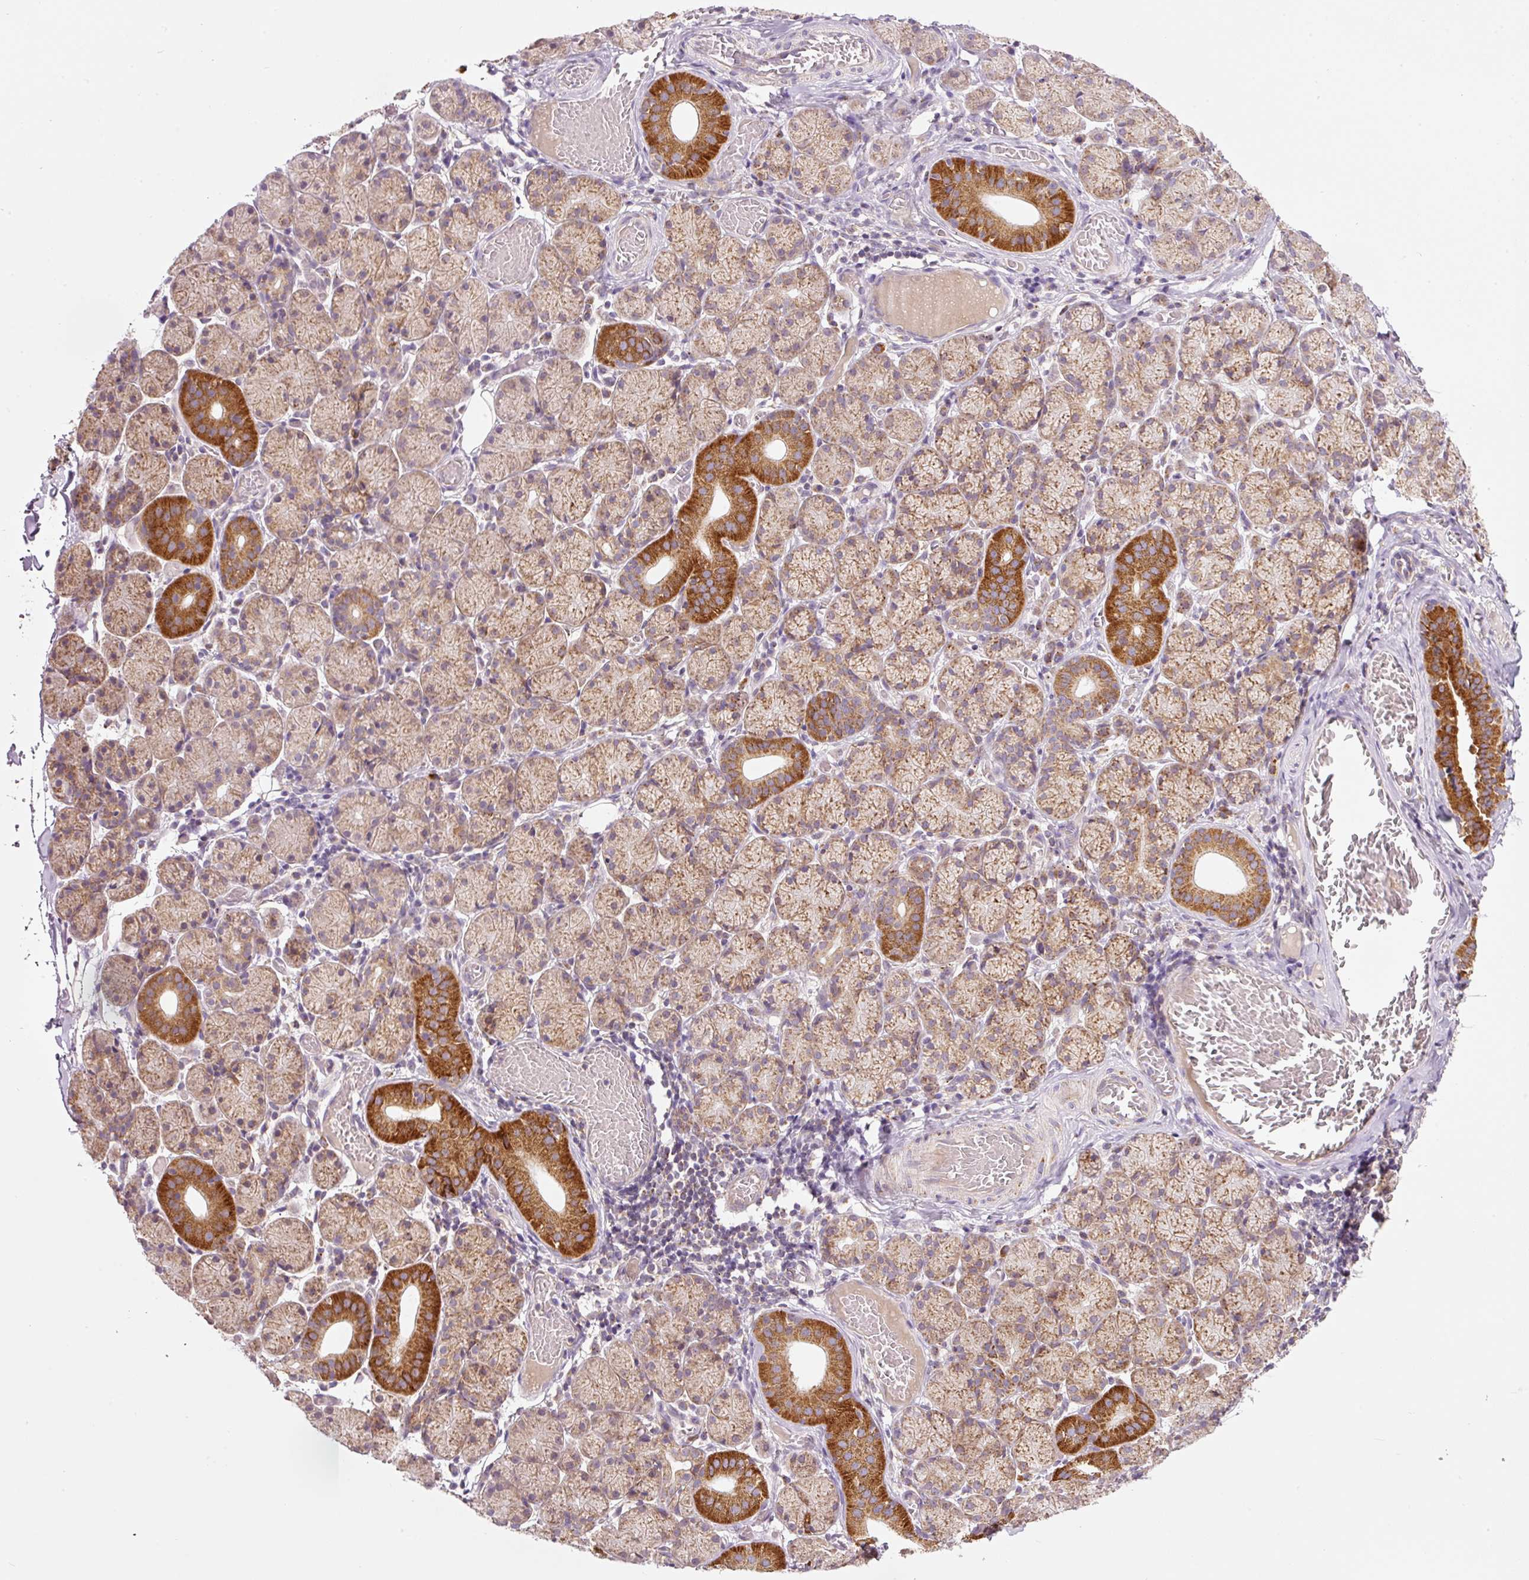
{"staining": {"intensity": "strong", "quantity": "25%-75%", "location": "cytoplasmic/membranous"}, "tissue": "salivary gland", "cell_type": "Glandular cells", "image_type": "normal", "snomed": [{"axis": "morphology", "description": "Normal tissue, NOS"}, {"axis": "topography", "description": "Salivary gland"}], "caption": "The immunohistochemical stain labels strong cytoplasmic/membranous expression in glandular cells of normal salivary gland.", "gene": "FAM78B", "patient": {"sex": "female", "age": 24}}